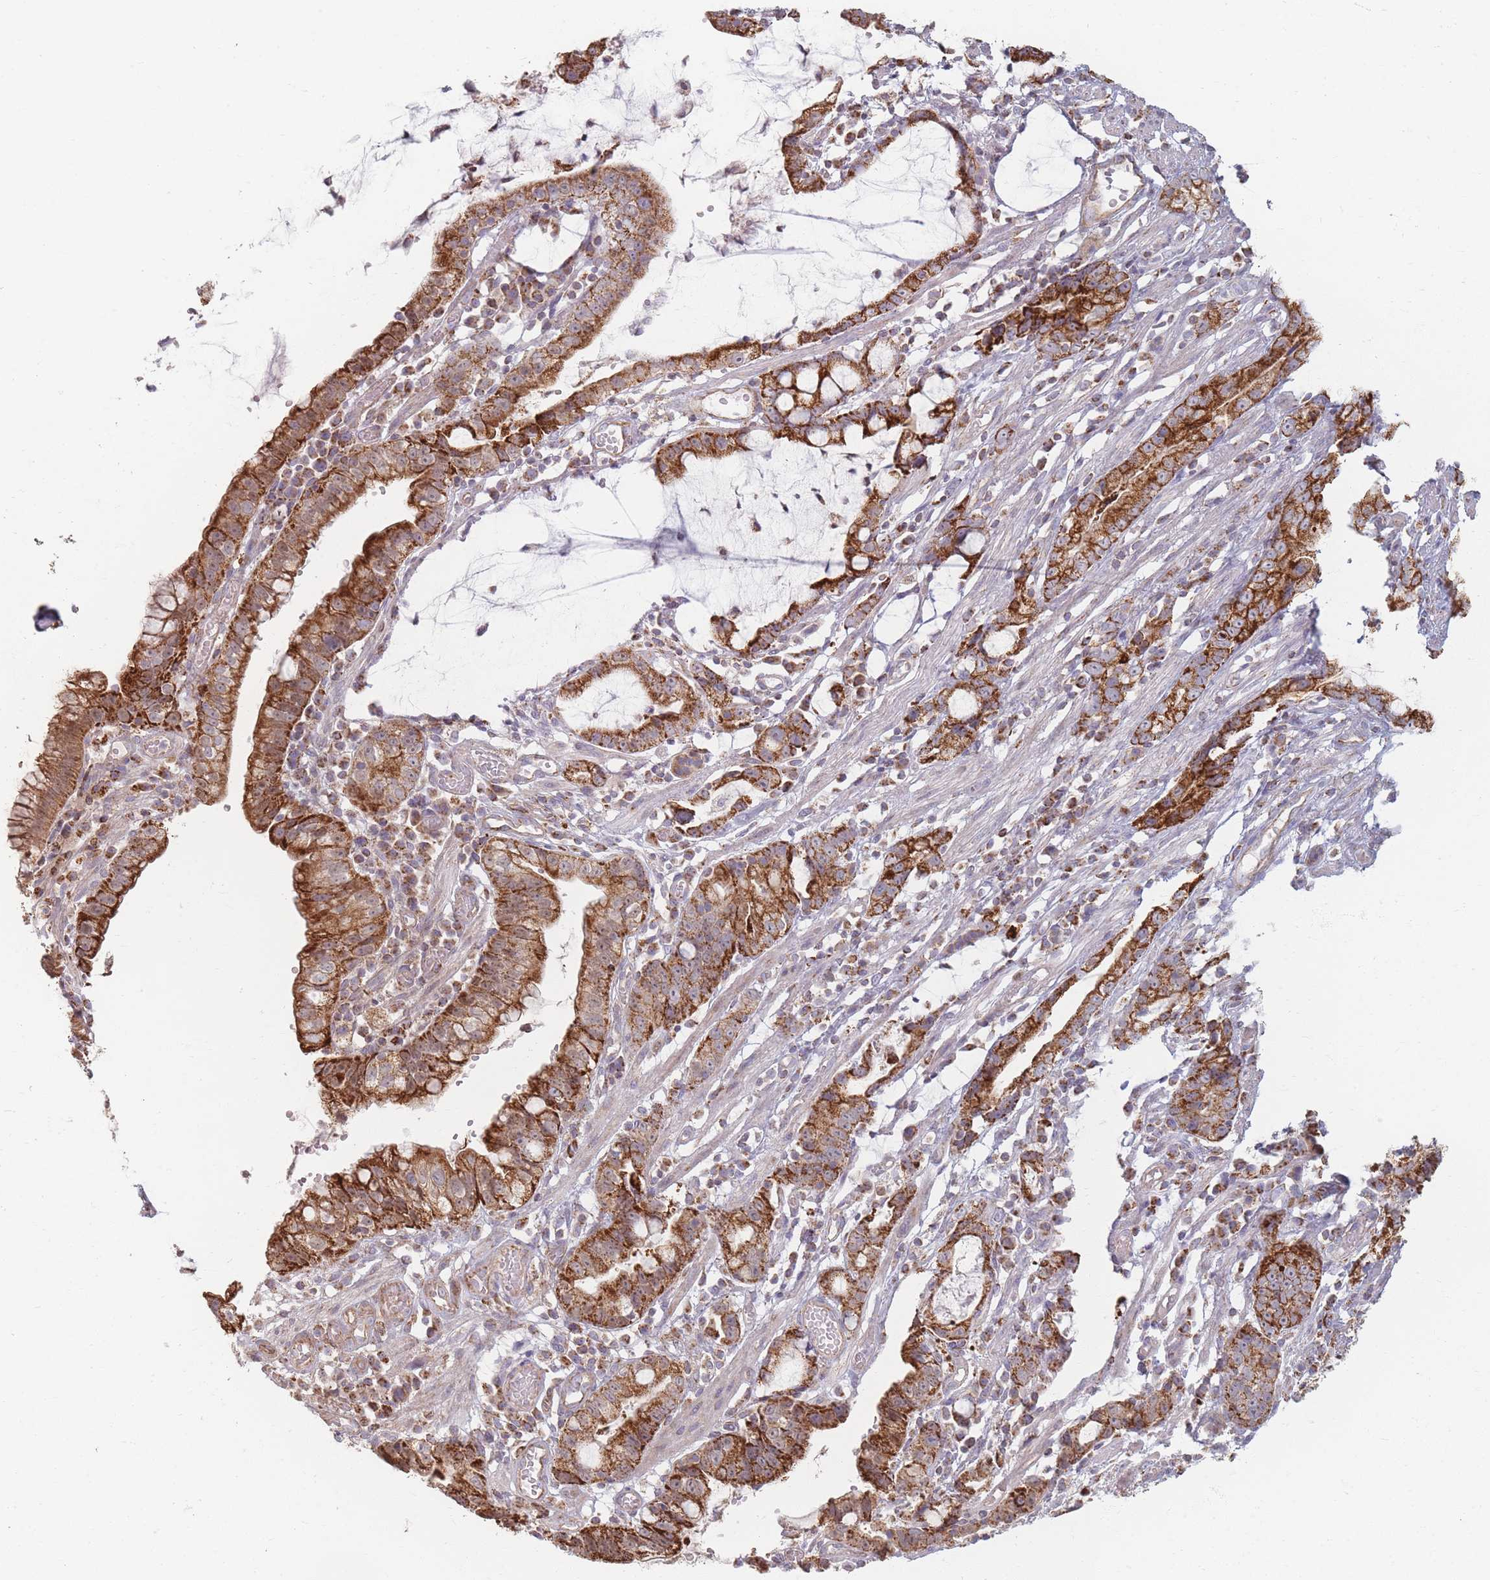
{"staining": {"intensity": "strong", "quantity": ">75%", "location": "cytoplasmic/membranous"}, "tissue": "stomach cancer", "cell_type": "Tumor cells", "image_type": "cancer", "snomed": [{"axis": "morphology", "description": "Adenocarcinoma, NOS"}, {"axis": "topography", "description": "Stomach"}], "caption": "The photomicrograph reveals immunohistochemical staining of adenocarcinoma (stomach). There is strong cytoplasmic/membranous expression is present in approximately >75% of tumor cells.", "gene": "ESRP2", "patient": {"sex": "male", "age": 55}}